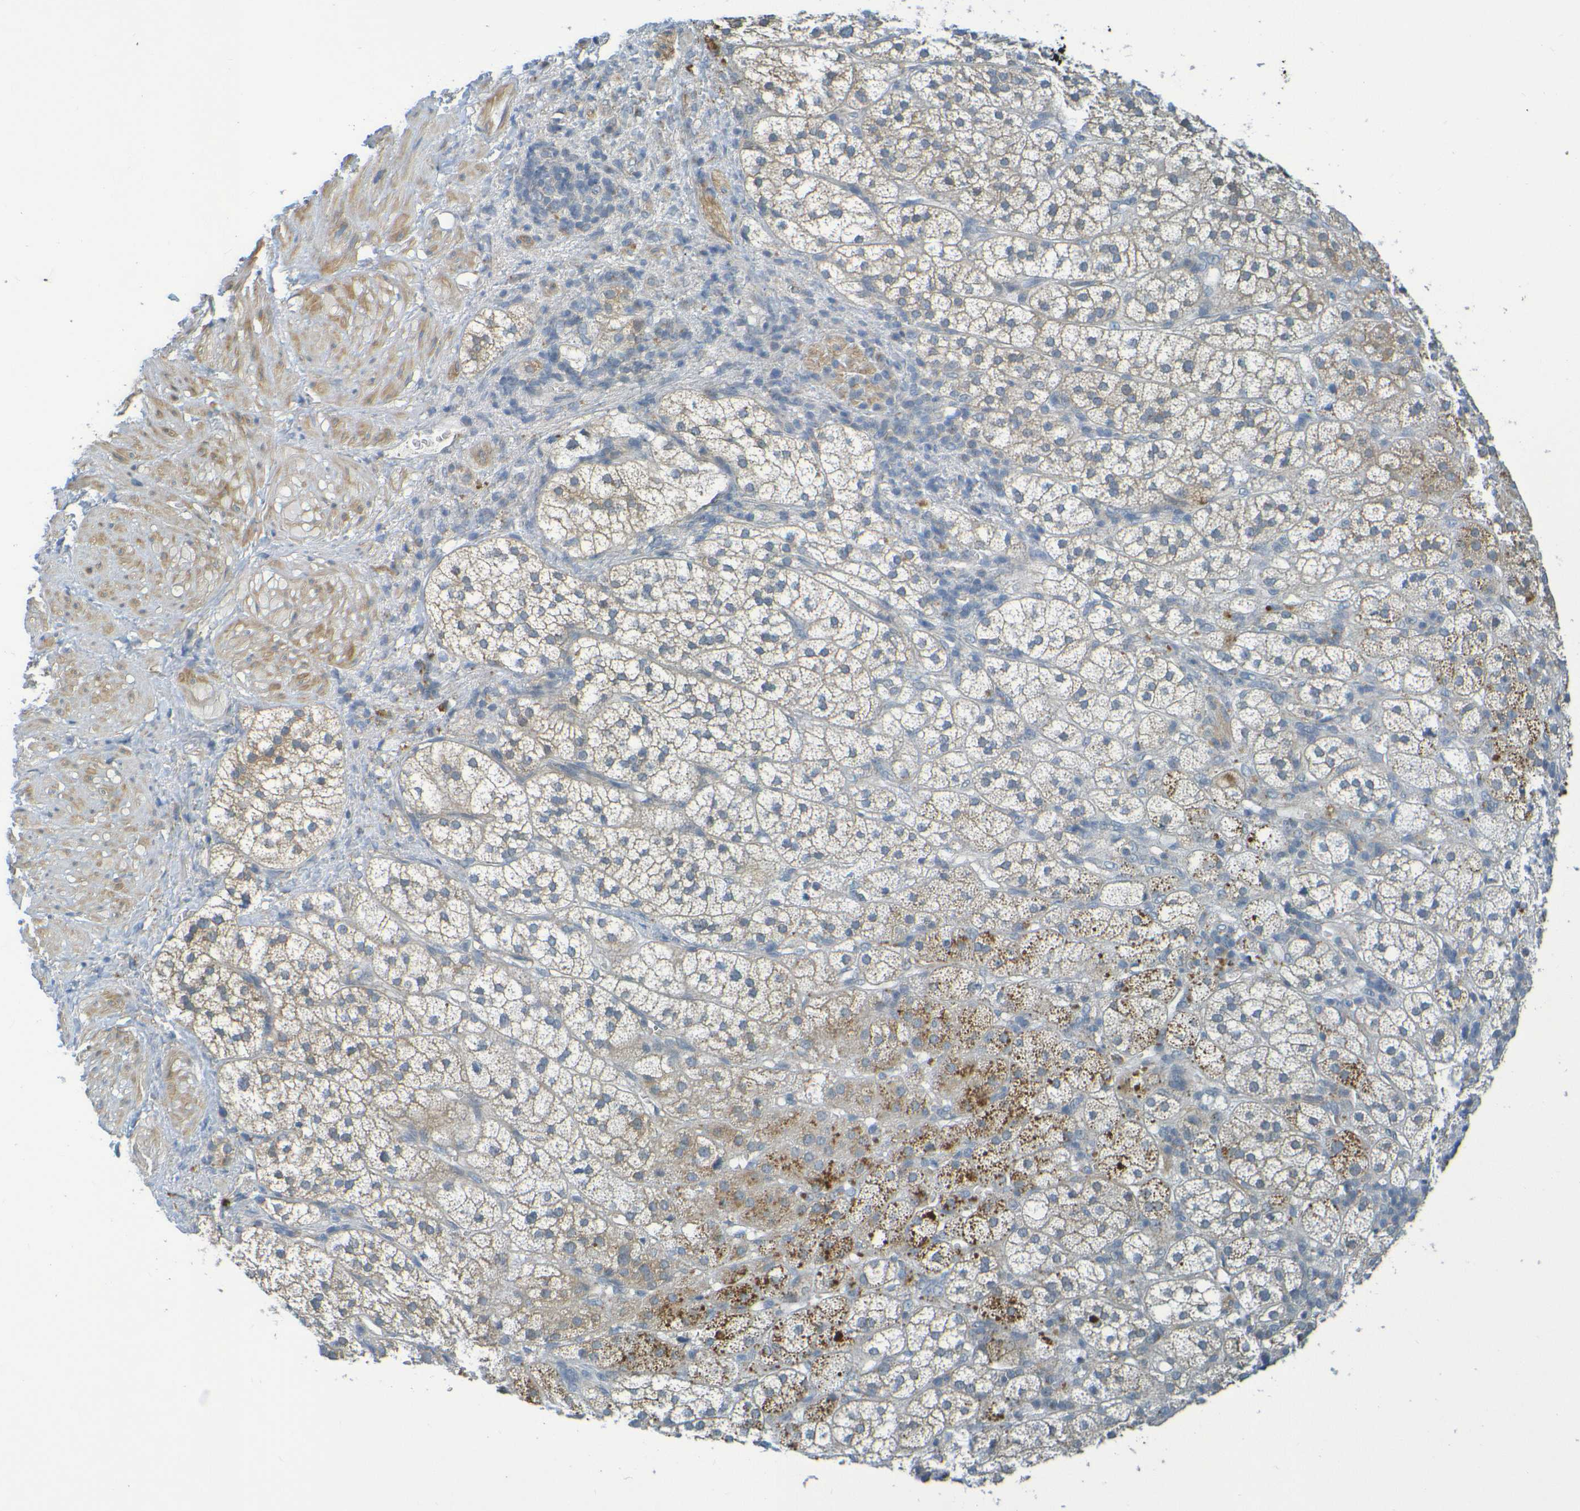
{"staining": {"intensity": "weak", "quantity": "25%-75%", "location": "cytoplasmic/membranous"}, "tissue": "adrenal gland", "cell_type": "Glandular cells", "image_type": "normal", "snomed": [{"axis": "morphology", "description": "Normal tissue, NOS"}, {"axis": "topography", "description": "Adrenal gland"}], "caption": "Protein staining of benign adrenal gland demonstrates weak cytoplasmic/membranous positivity in about 25%-75% of glandular cells.", "gene": "CYP4F2", "patient": {"sex": "male", "age": 56}}